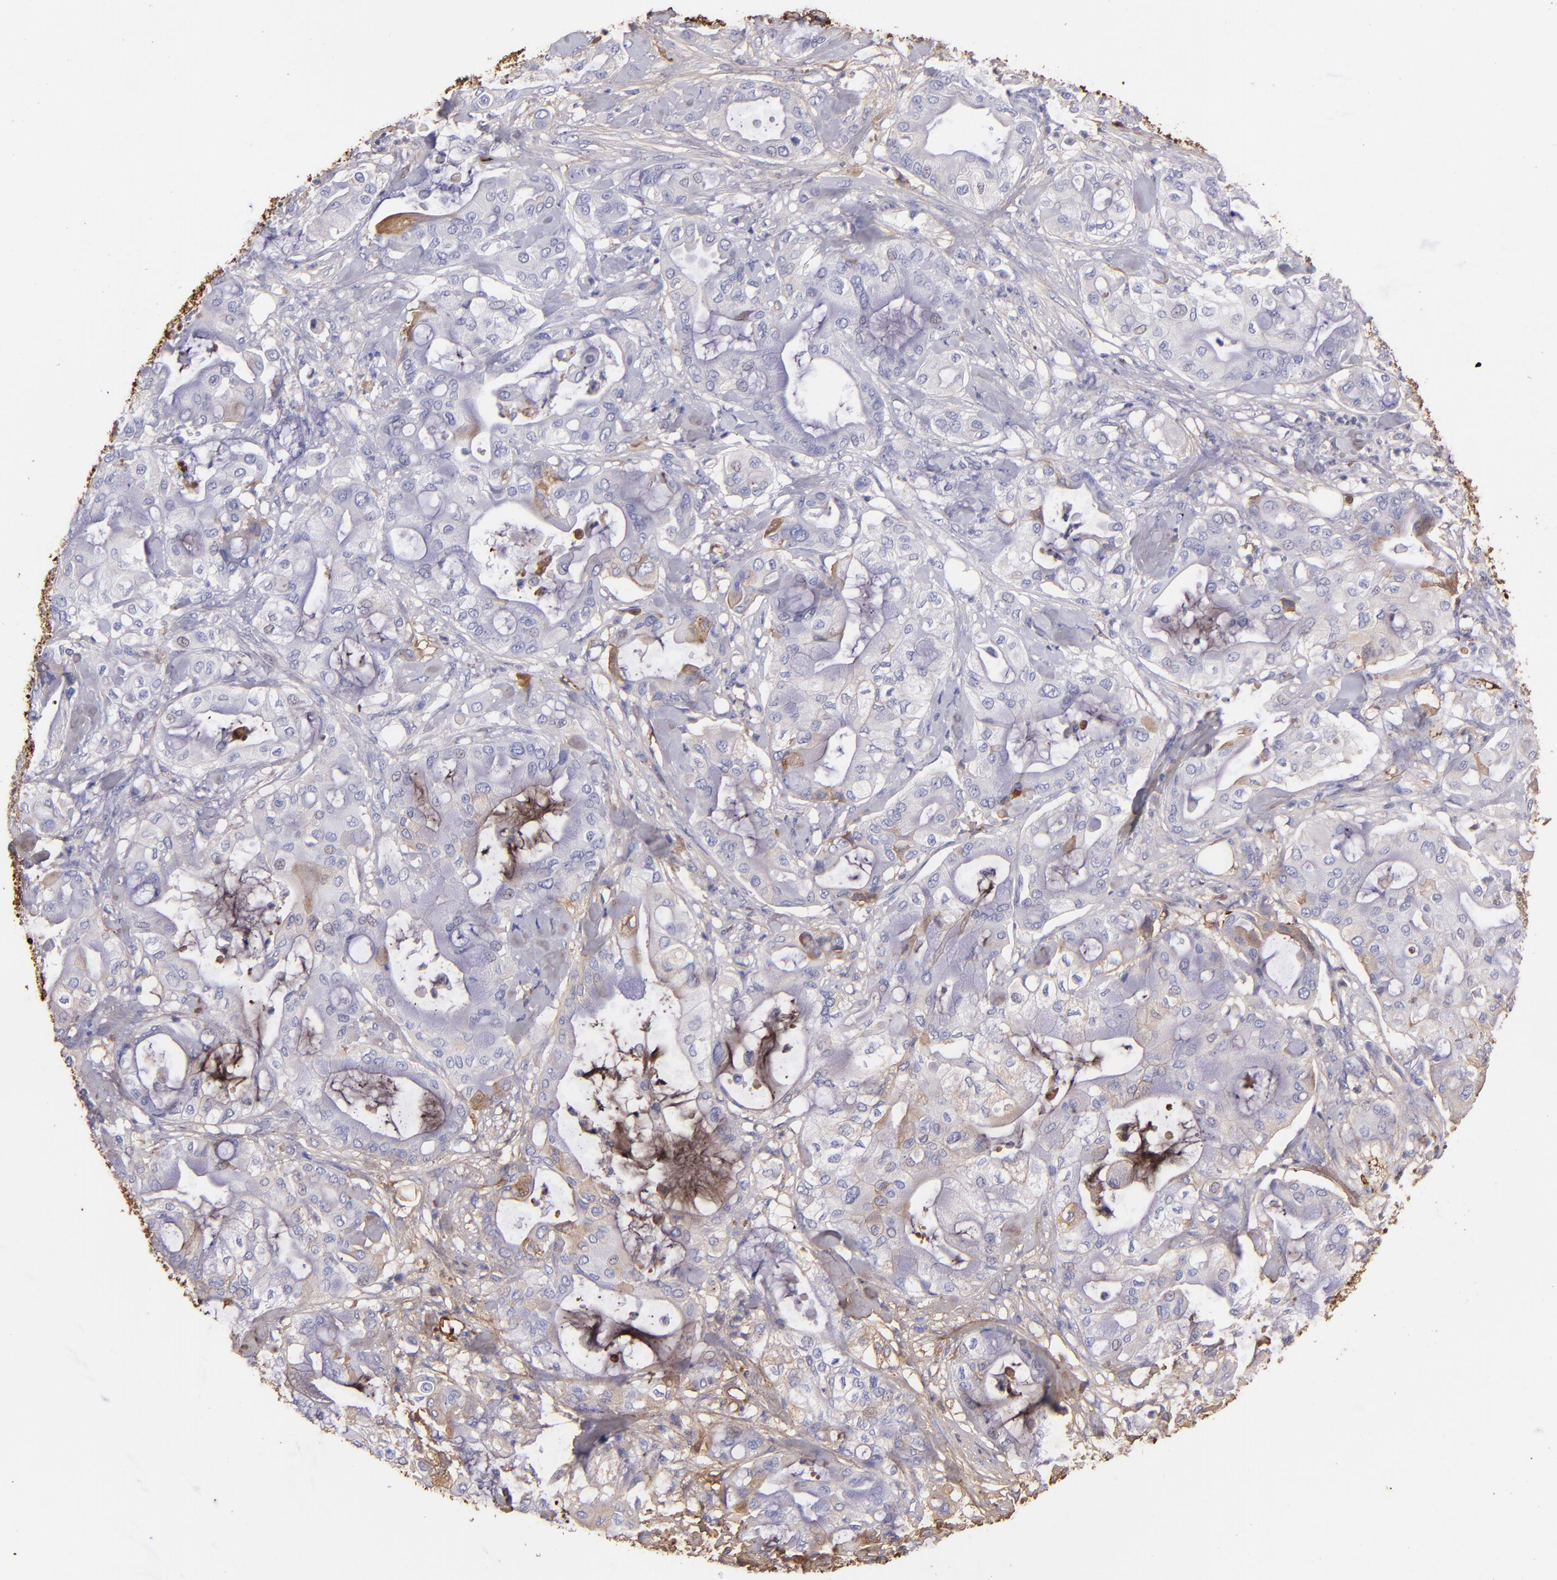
{"staining": {"intensity": "moderate", "quantity": "25%-75%", "location": "cytoplasmic/membranous"}, "tissue": "pancreatic cancer", "cell_type": "Tumor cells", "image_type": "cancer", "snomed": [{"axis": "morphology", "description": "Adenocarcinoma, NOS"}, {"axis": "morphology", "description": "Adenocarcinoma, metastatic, NOS"}, {"axis": "topography", "description": "Lymph node"}, {"axis": "topography", "description": "Pancreas"}, {"axis": "topography", "description": "Duodenum"}], "caption": "An image showing moderate cytoplasmic/membranous expression in about 25%-75% of tumor cells in pancreatic cancer (metastatic adenocarcinoma), as visualized by brown immunohistochemical staining.", "gene": "FGB", "patient": {"sex": "female", "age": 64}}